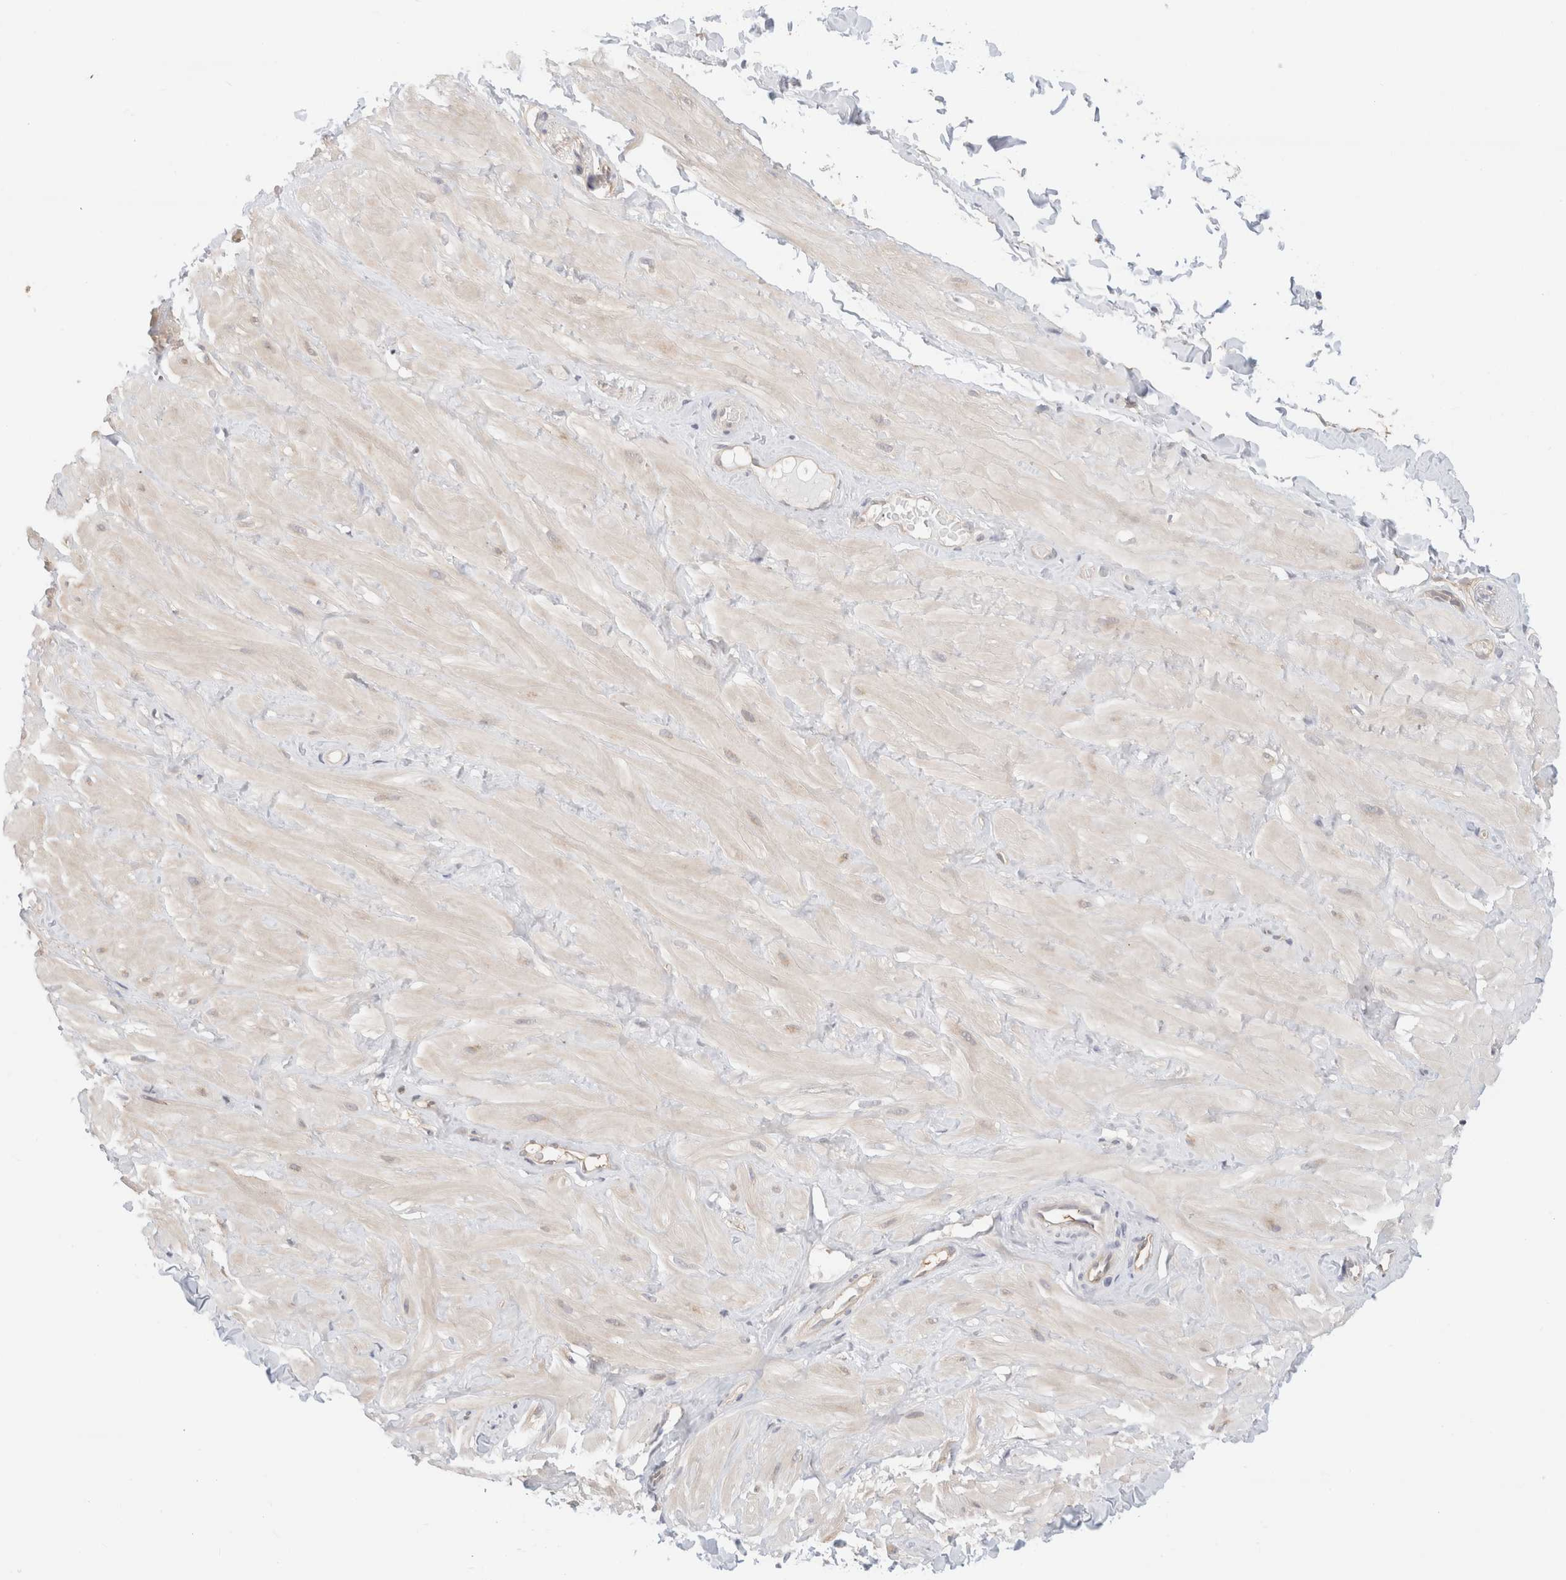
{"staining": {"intensity": "negative", "quantity": "none", "location": "none"}, "tissue": "adipose tissue", "cell_type": "Adipocytes", "image_type": "normal", "snomed": [{"axis": "morphology", "description": "Normal tissue, NOS"}, {"axis": "topography", "description": "Adipose tissue"}, {"axis": "topography", "description": "Vascular tissue"}, {"axis": "topography", "description": "Peripheral nerve tissue"}], "caption": "This is an IHC micrograph of benign adipose tissue. There is no staining in adipocytes.", "gene": "C17orf97", "patient": {"sex": "male", "age": 25}}